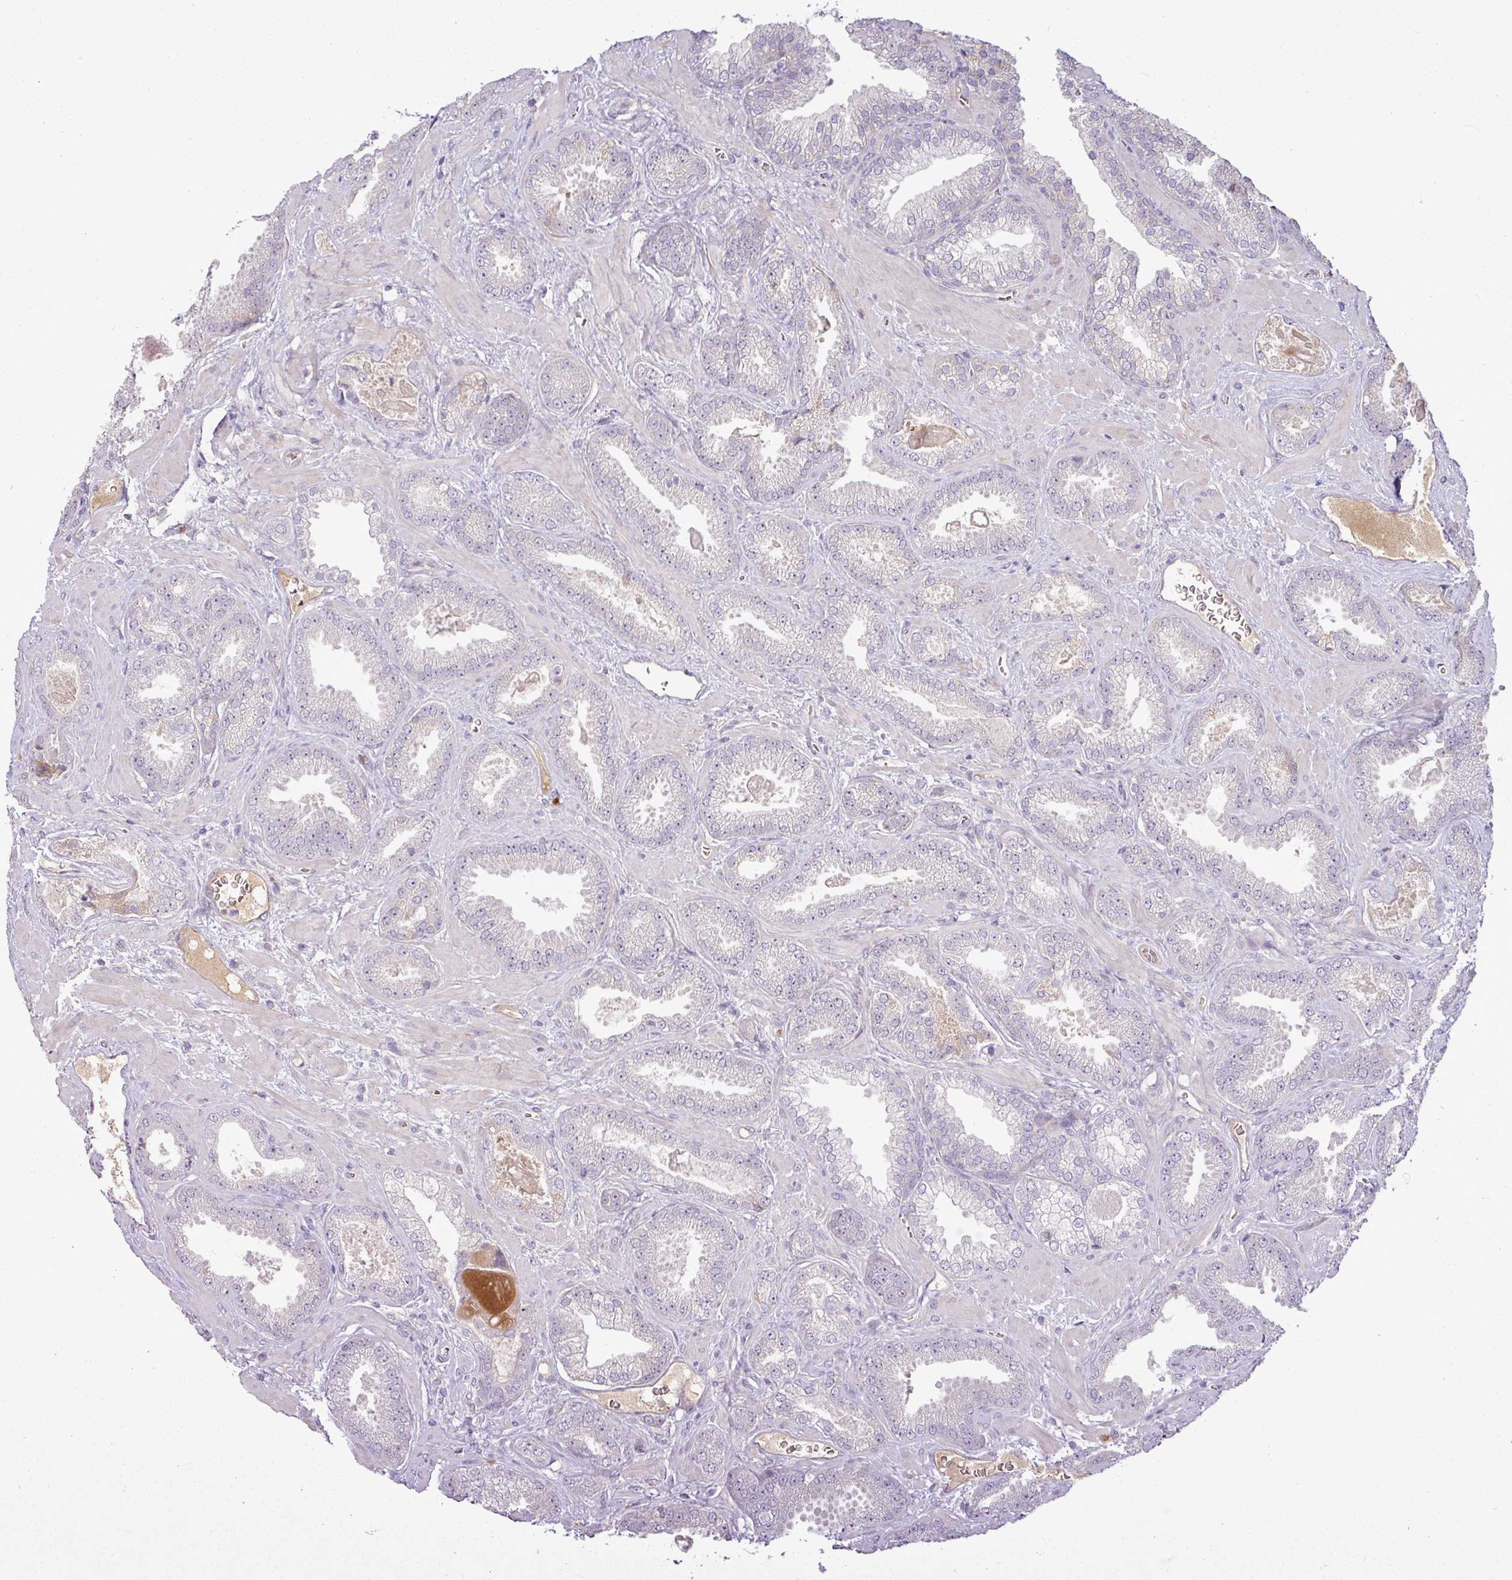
{"staining": {"intensity": "negative", "quantity": "none", "location": "none"}, "tissue": "prostate cancer", "cell_type": "Tumor cells", "image_type": "cancer", "snomed": [{"axis": "morphology", "description": "Adenocarcinoma, Low grade"}, {"axis": "topography", "description": "Prostate"}], "caption": "Protein analysis of prostate cancer exhibits no significant staining in tumor cells. (DAB (3,3'-diaminobenzidine) immunohistochemistry visualized using brightfield microscopy, high magnification).", "gene": "APOM", "patient": {"sex": "male", "age": 62}}